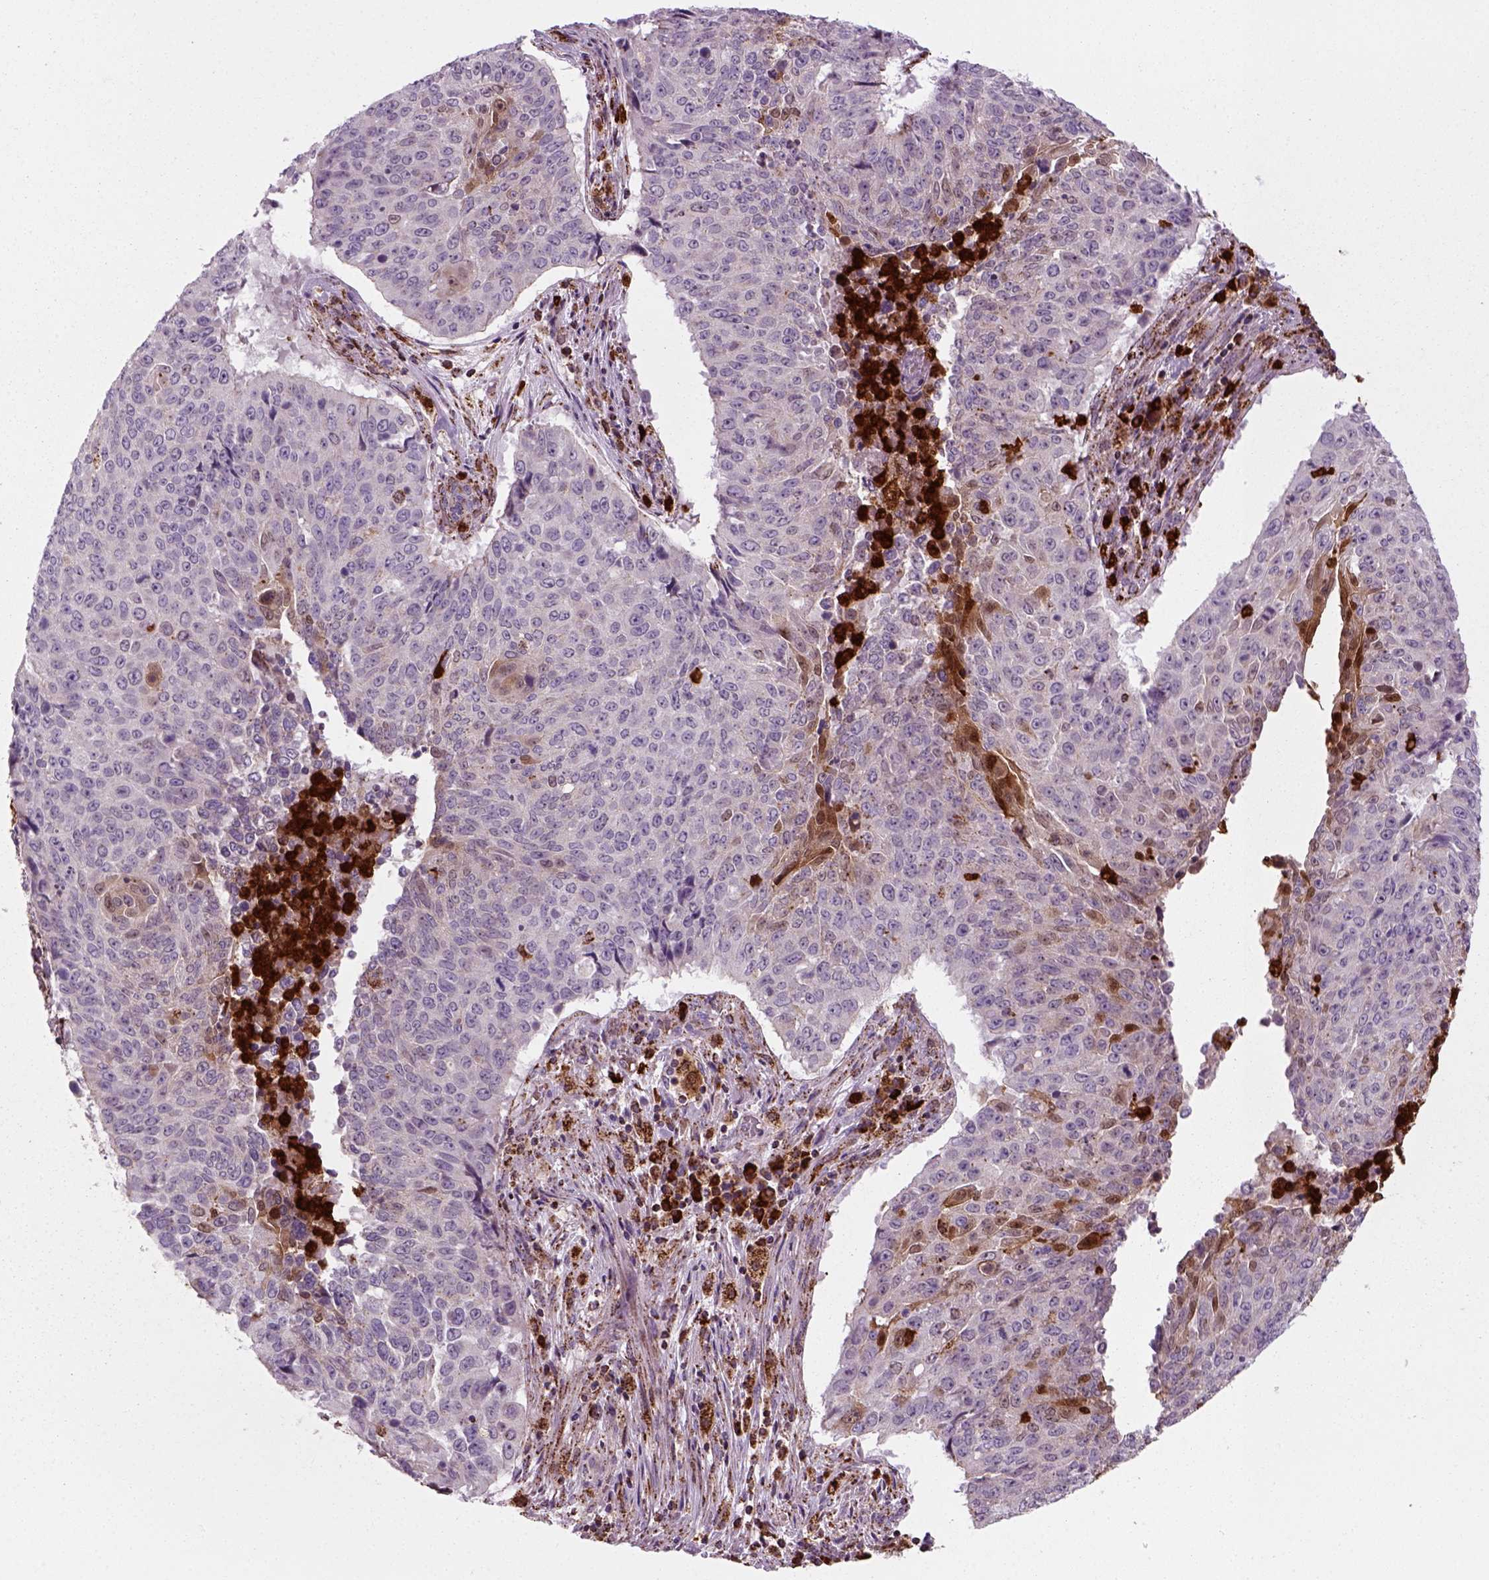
{"staining": {"intensity": "negative", "quantity": "none", "location": "none"}, "tissue": "lung cancer", "cell_type": "Tumor cells", "image_type": "cancer", "snomed": [{"axis": "morphology", "description": "Normal tissue, NOS"}, {"axis": "morphology", "description": "Squamous cell carcinoma, NOS"}, {"axis": "topography", "description": "Bronchus"}, {"axis": "topography", "description": "Lung"}], "caption": "There is no significant staining in tumor cells of lung cancer (squamous cell carcinoma).", "gene": "NUDT16L1", "patient": {"sex": "male", "age": 64}}